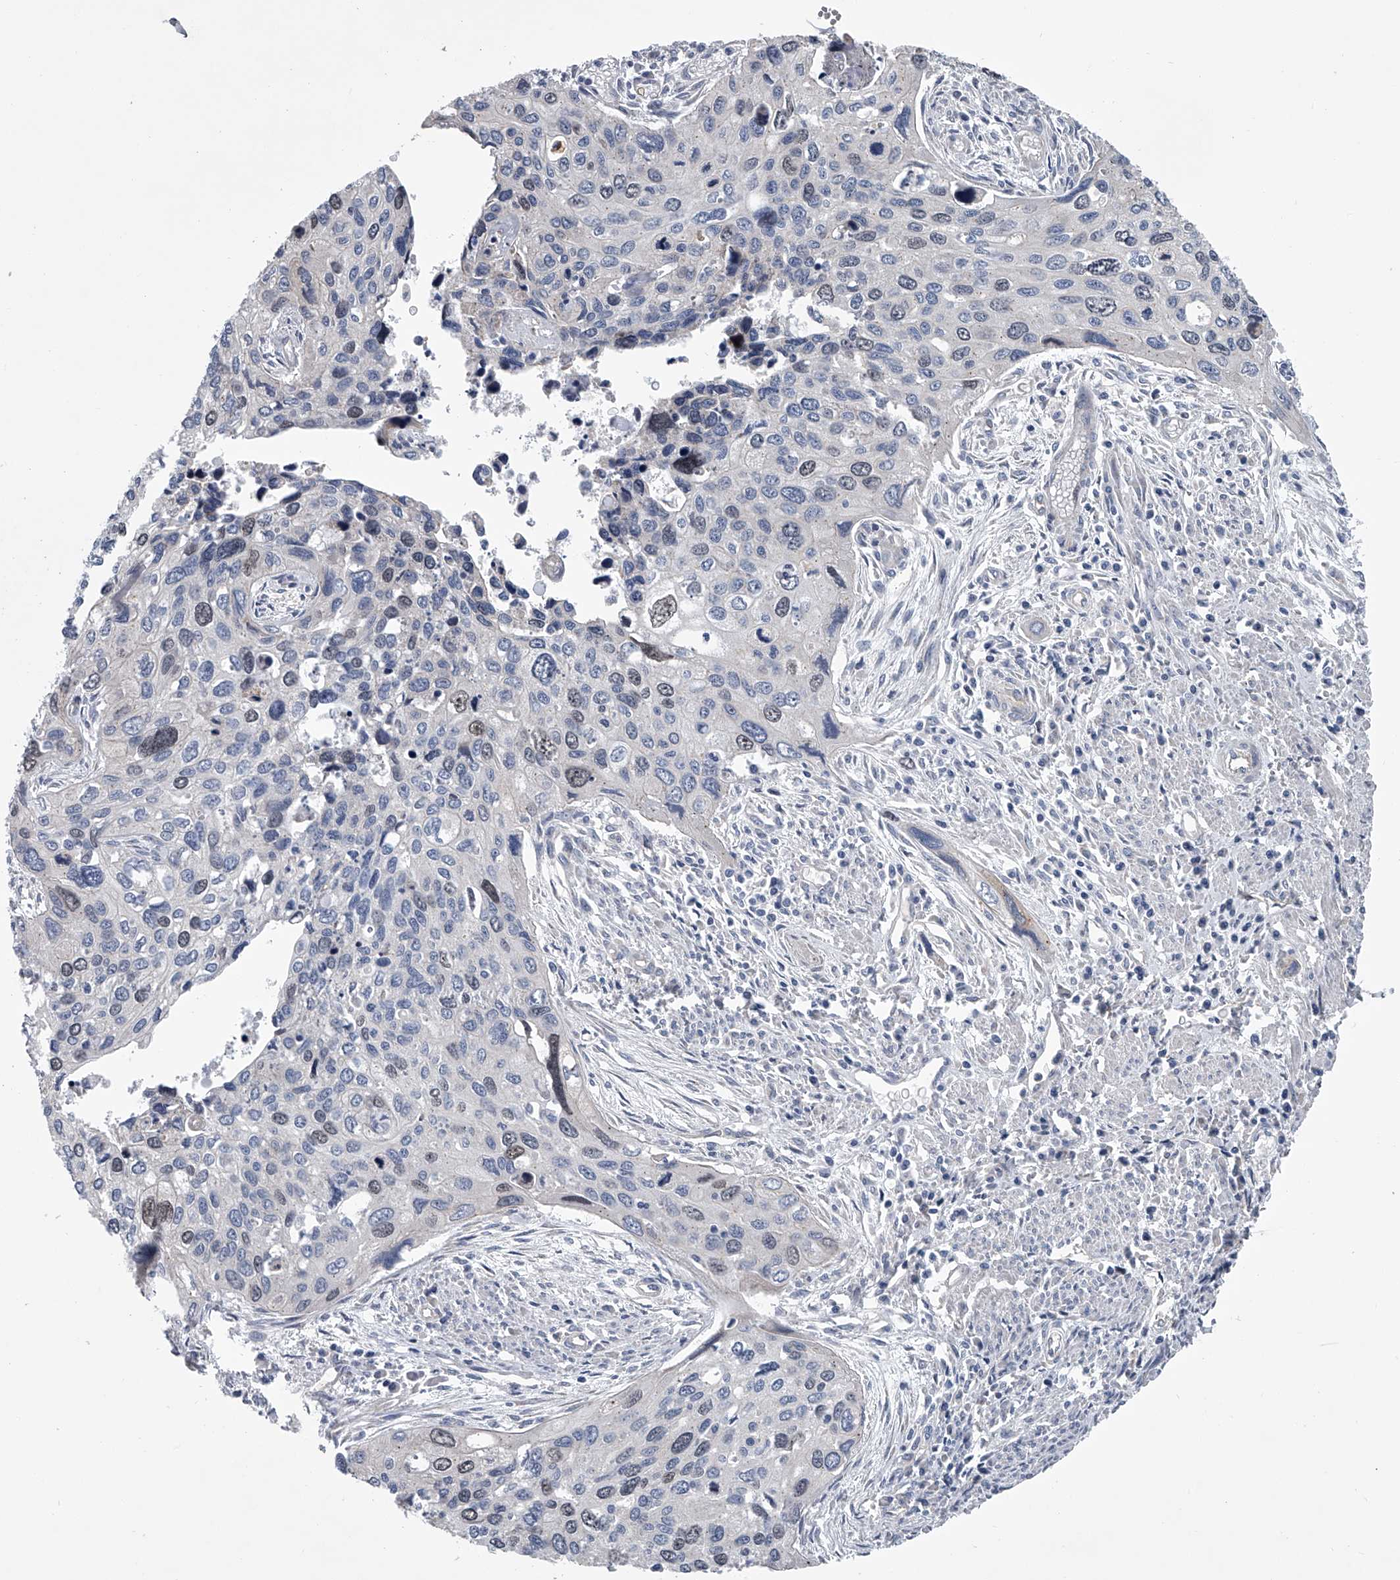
{"staining": {"intensity": "weak", "quantity": "<25%", "location": "nuclear"}, "tissue": "cervical cancer", "cell_type": "Tumor cells", "image_type": "cancer", "snomed": [{"axis": "morphology", "description": "Squamous cell carcinoma, NOS"}, {"axis": "topography", "description": "Cervix"}], "caption": "Squamous cell carcinoma (cervical) was stained to show a protein in brown. There is no significant expression in tumor cells.", "gene": "ABCG1", "patient": {"sex": "female", "age": 55}}